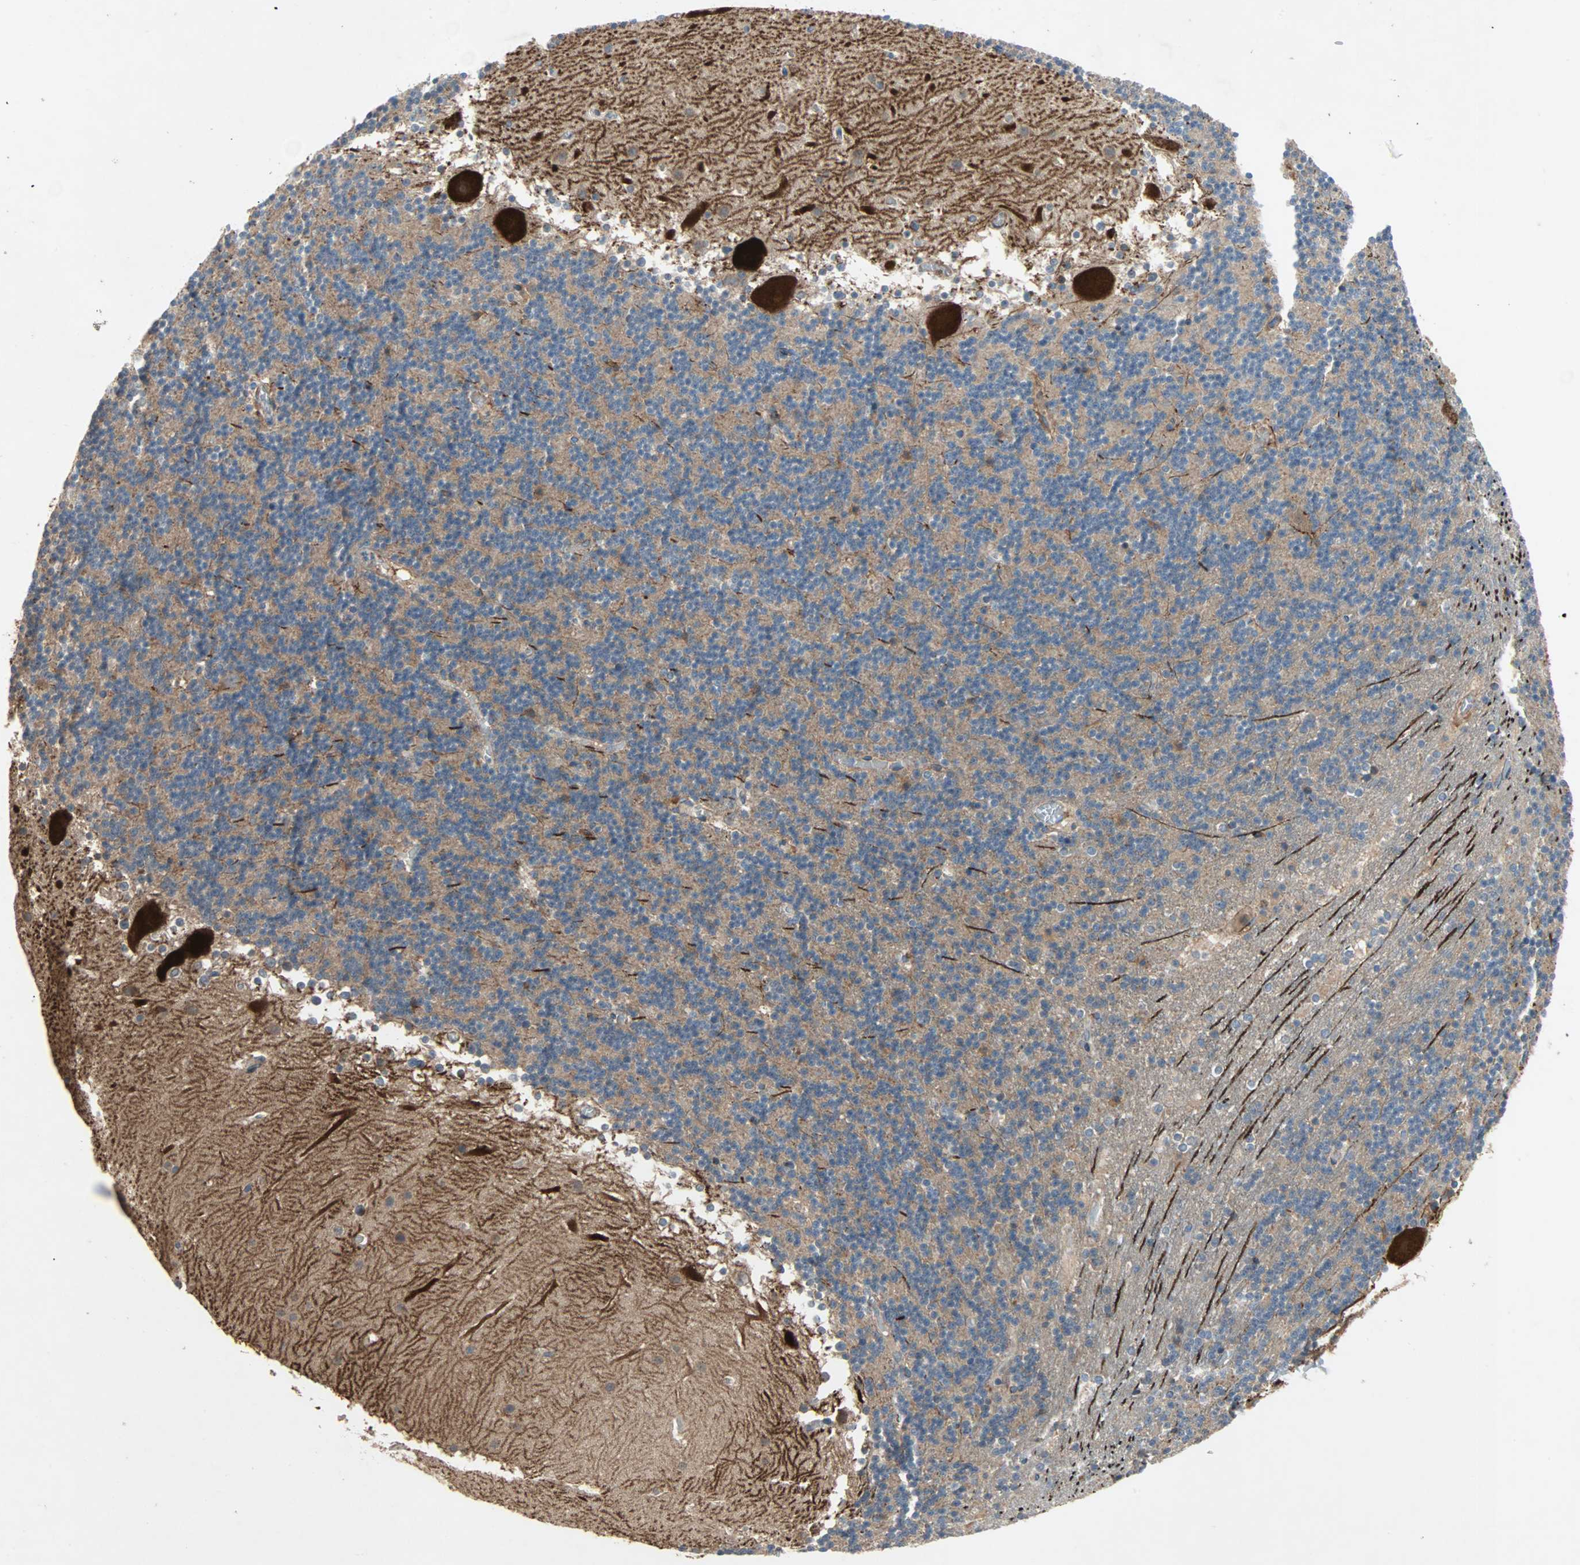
{"staining": {"intensity": "moderate", "quantity": ">75%", "location": "cytoplasmic/membranous"}, "tissue": "cerebellum", "cell_type": "Cells in granular layer", "image_type": "normal", "snomed": [{"axis": "morphology", "description": "Normal tissue, NOS"}, {"axis": "topography", "description": "Cerebellum"}], "caption": "Cerebellum stained with DAB IHC displays medium levels of moderate cytoplasmic/membranous positivity in about >75% of cells in granular layer.", "gene": "XYLT1", "patient": {"sex": "male", "age": 45}}